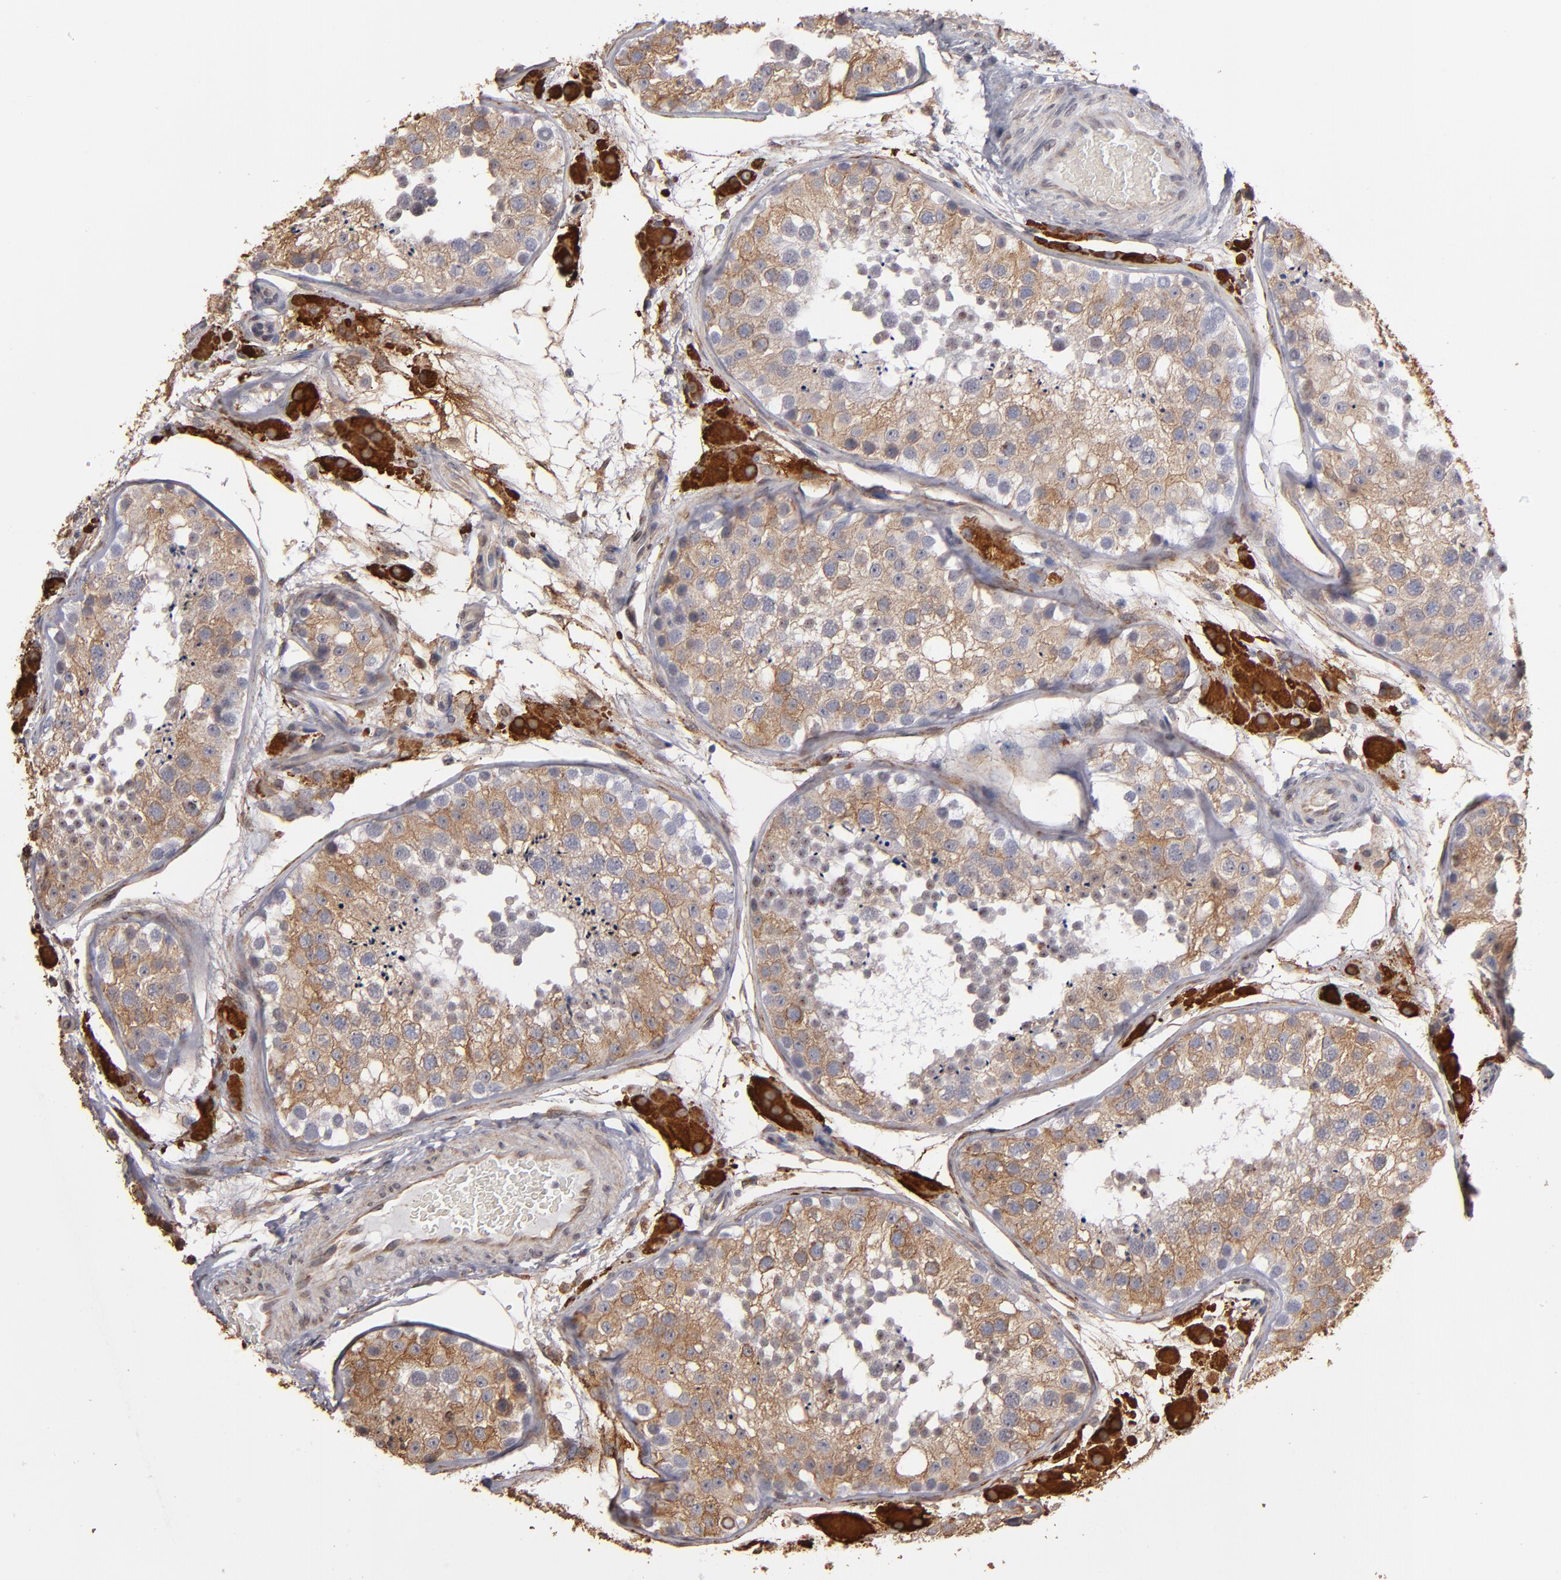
{"staining": {"intensity": "weak", "quantity": ">75%", "location": "cytoplasmic/membranous,nuclear"}, "tissue": "testis", "cell_type": "Cells in seminiferous ducts", "image_type": "normal", "snomed": [{"axis": "morphology", "description": "Normal tissue, NOS"}, {"axis": "topography", "description": "Testis"}], "caption": "High-magnification brightfield microscopy of benign testis stained with DAB (3,3'-diaminobenzidine) (brown) and counterstained with hematoxylin (blue). cells in seminiferous ducts exhibit weak cytoplasmic/membranous,nuclear staining is appreciated in approximately>75% of cells. The staining was performed using DAB (3,3'-diaminobenzidine), with brown indicating positive protein expression. Nuclei are stained blue with hematoxylin.", "gene": "PGRMC1", "patient": {"sex": "male", "age": 26}}